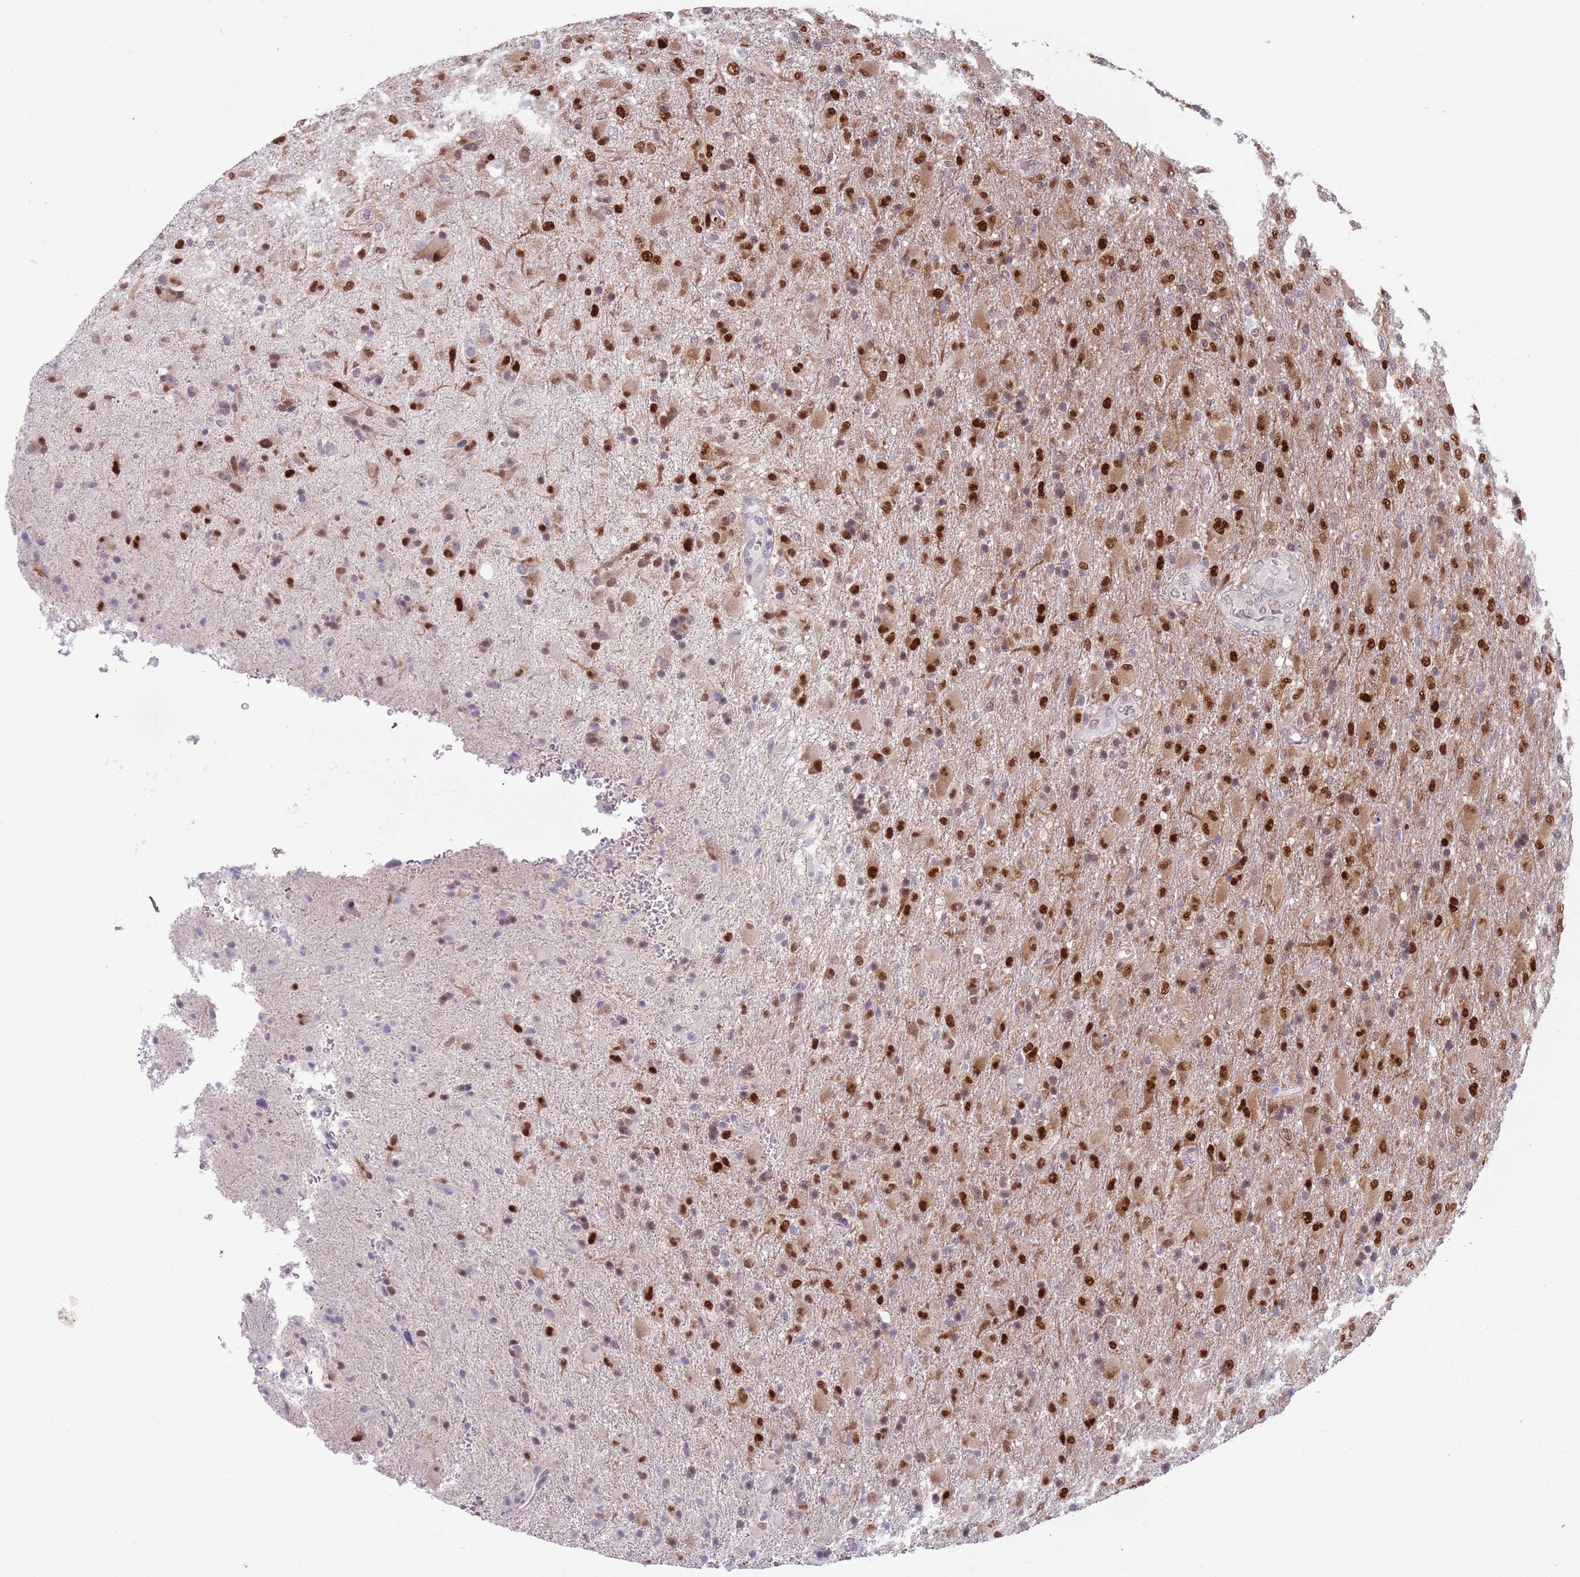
{"staining": {"intensity": "strong", "quantity": "25%-75%", "location": "nuclear"}, "tissue": "glioma", "cell_type": "Tumor cells", "image_type": "cancer", "snomed": [{"axis": "morphology", "description": "Glioma, malignant, Low grade"}, {"axis": "topography", "description": "Brain"}], "caption": "Protein staining of low-grade glioma (malignant) tissue shows strong nuclear positivity in about 25%-75% of tumor cells. Nuclei are stained in blue.", "gene": "CLNS1A", "patient": {"sex": "male", "age": 65}}